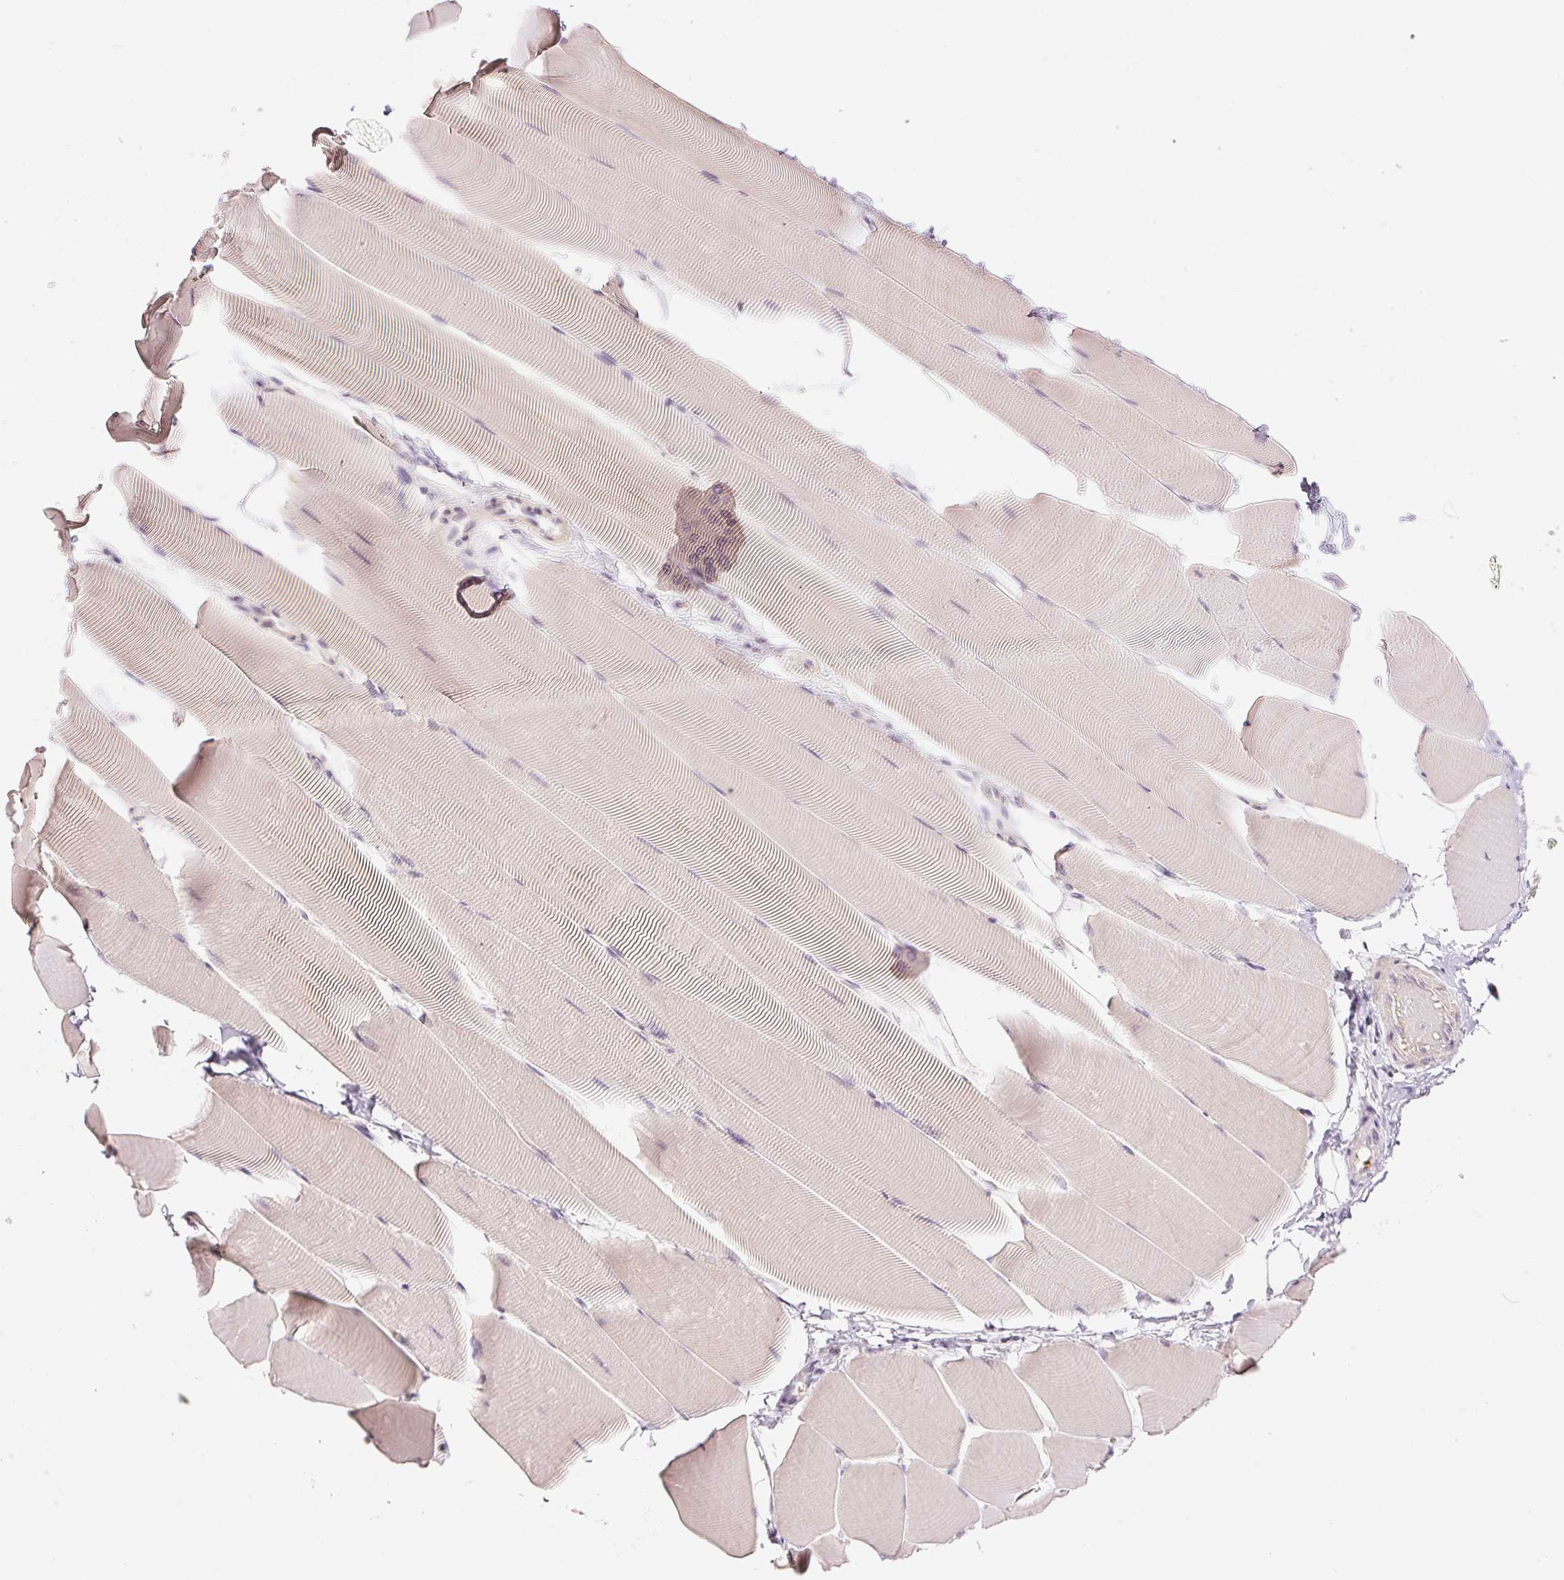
{"staining": {"intensity": "weak", "quantity": "<25%", "location": "cytoplasmic/membranous"}, "tissue": "skeletal muscle", "cell_type": "Myocytes", "image_type": "normal", "snomed": [{"axis": "morphology", "description": "Normal tissue, NOS"}, {"axis": "topography", "description": "Skeletal muscle"}], "caption": "The micrograph displays no significant expression in myocytes of skeletal muscle. (DAB immunohistochemistry visualized using brightfield microscopy, high magnification).", "gene": "GZMA", "patient": {"sex": "male", "age": 25}}